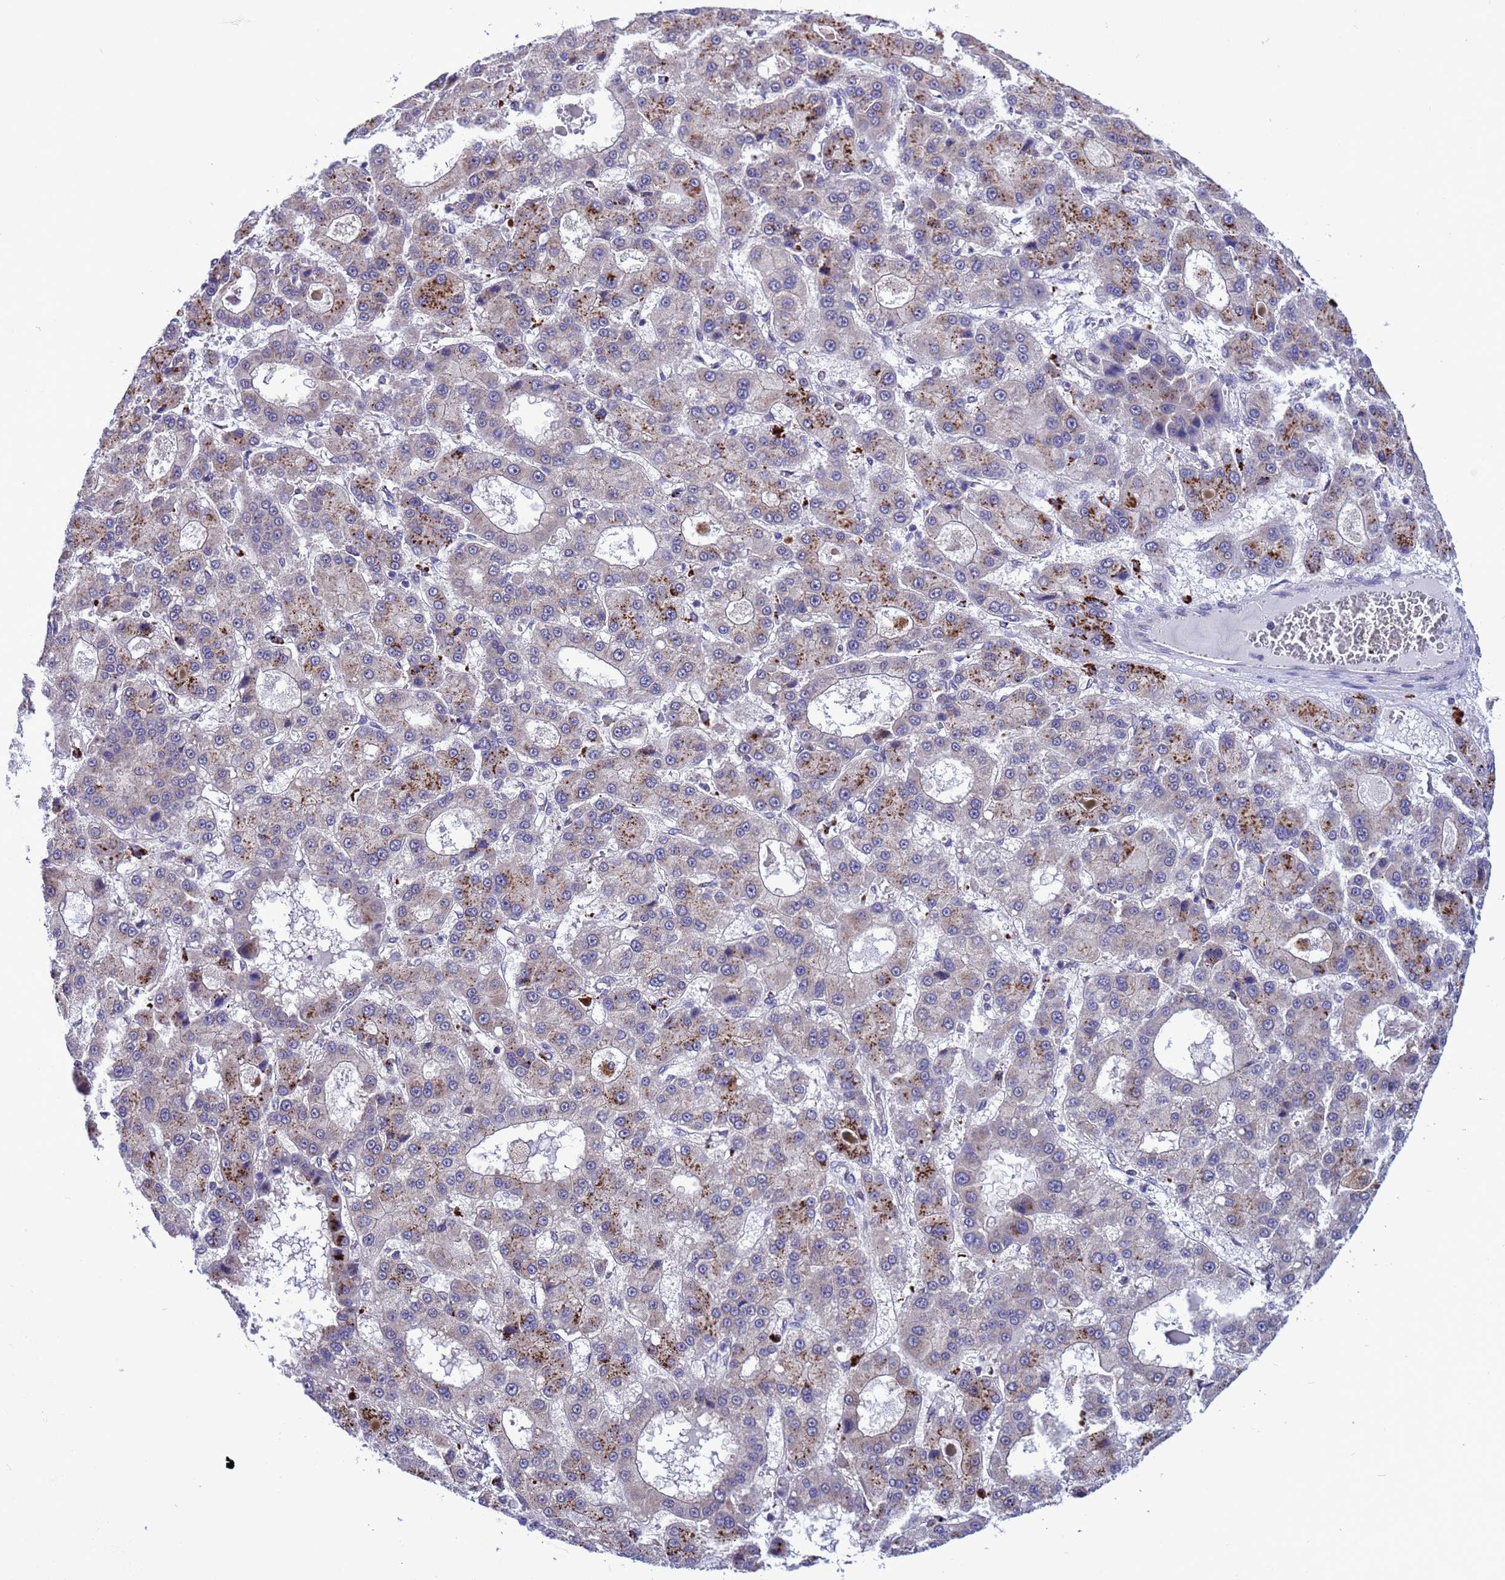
{"staining": {"intensity": "negative", "quantity": "none", "location": "none"}, "tissue": "liver cancer", "cell_type": "Tumor cells", "image_type": "cancer", "snomed": [{"axis": "morphology", "description": "Carcinoma, Hepatocellular, NOS"}, {"axis": "topography", "description": "Liver"}], "caption": "Histopathology image shows no significant protein expression in tumor cells of liver cancer.", "gene": "RASD1", "patient": {"sex": "male", "age": 70}}